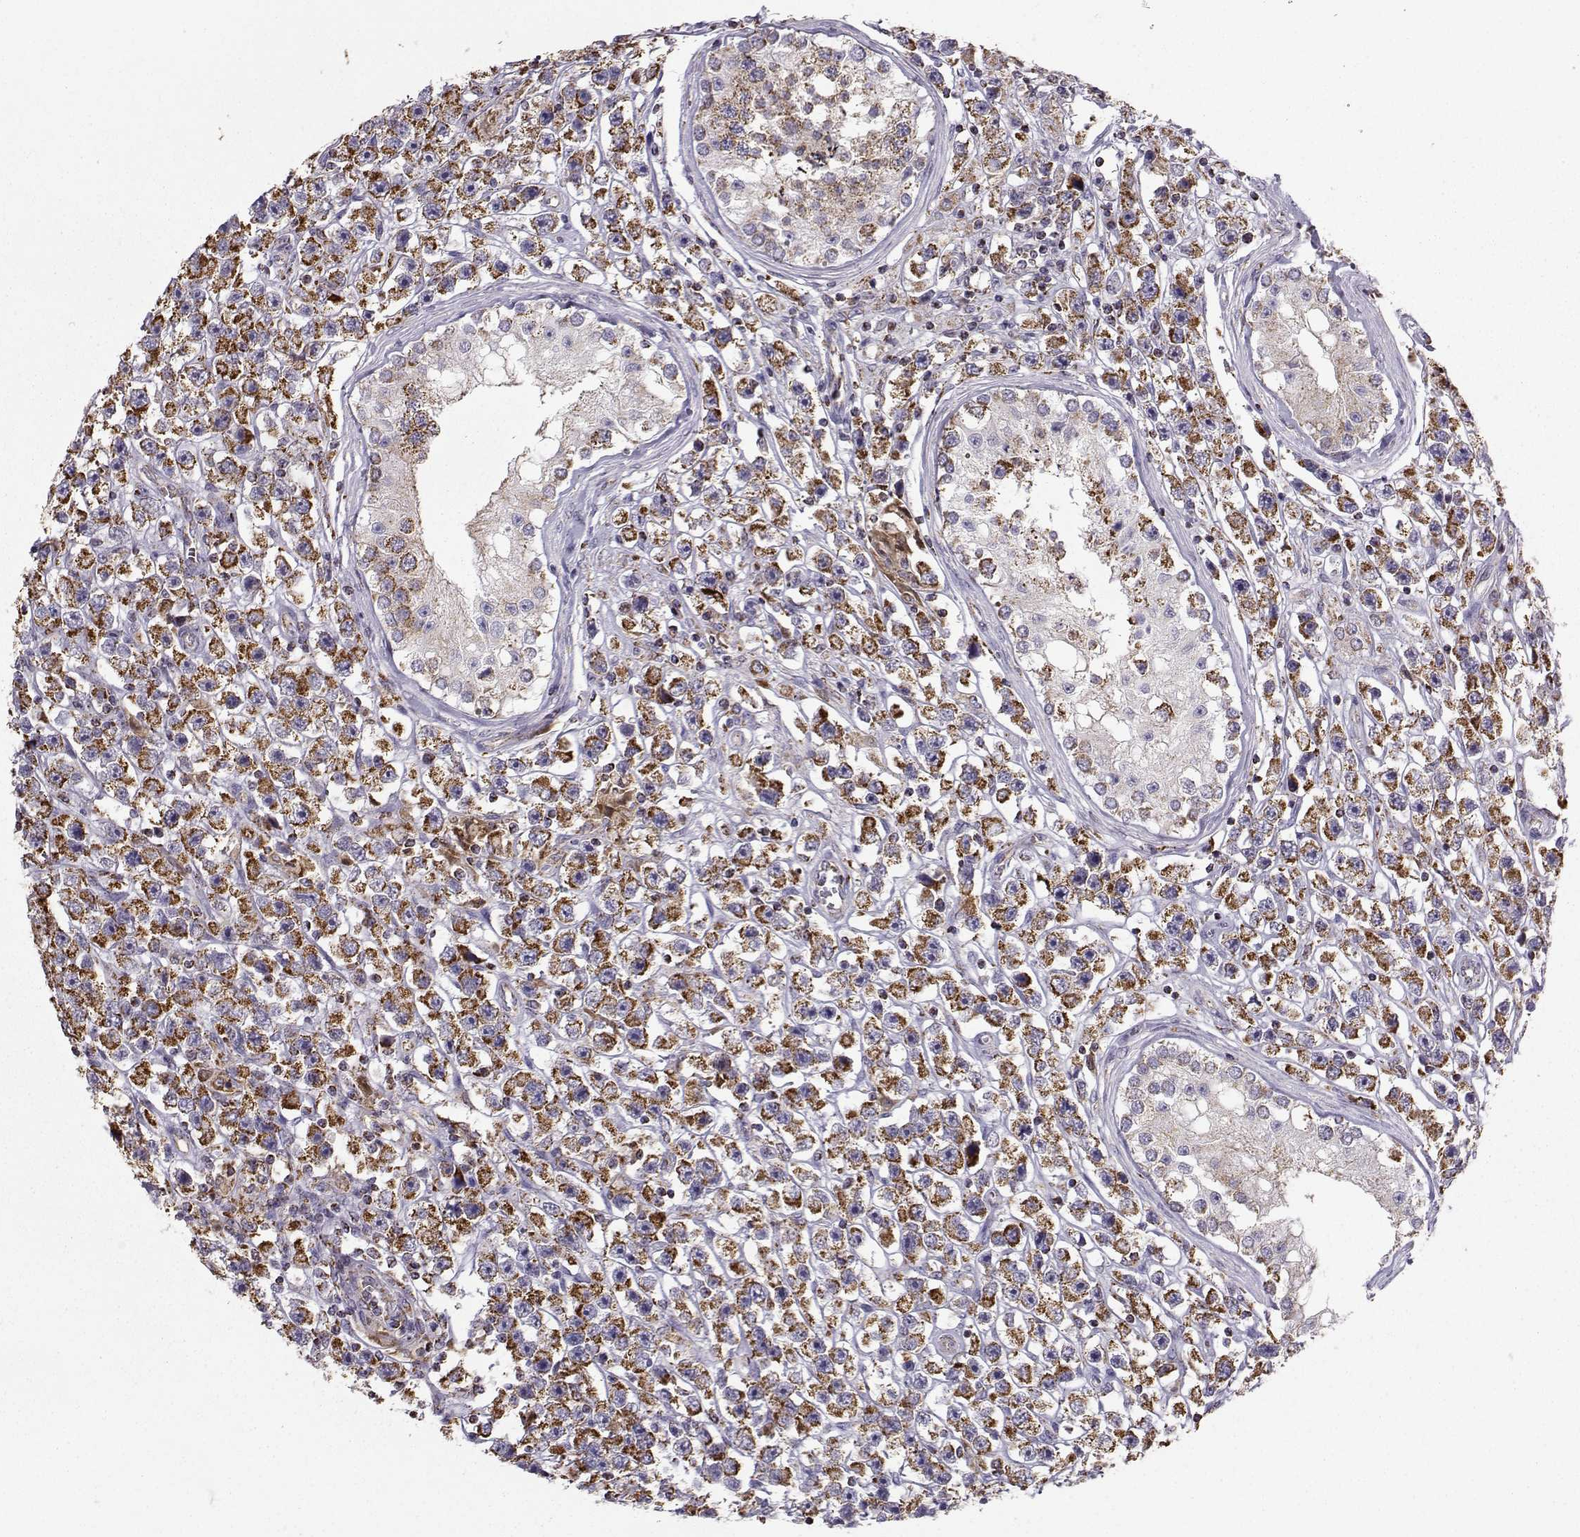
{"staining": {"intensity": "strong", "quantity": ">75%", "location": "cytoplasmic/membranous"}, "tissue": "testis cancer", "cell_type": "Tumor cells", "image_type": "cancer", "snomed": [{"axis": "morphology", "description": "Seminoma, NOS"}, {"axis": "topography", "description": "Testis"}], "caption": "A histopathology image of testis cancer stained for a protein reveals strong cytoplasmic/membranous brown staining in tumor cells.", "gene": "NECAB3", "patient": {"sex": "male", "age": 45}}